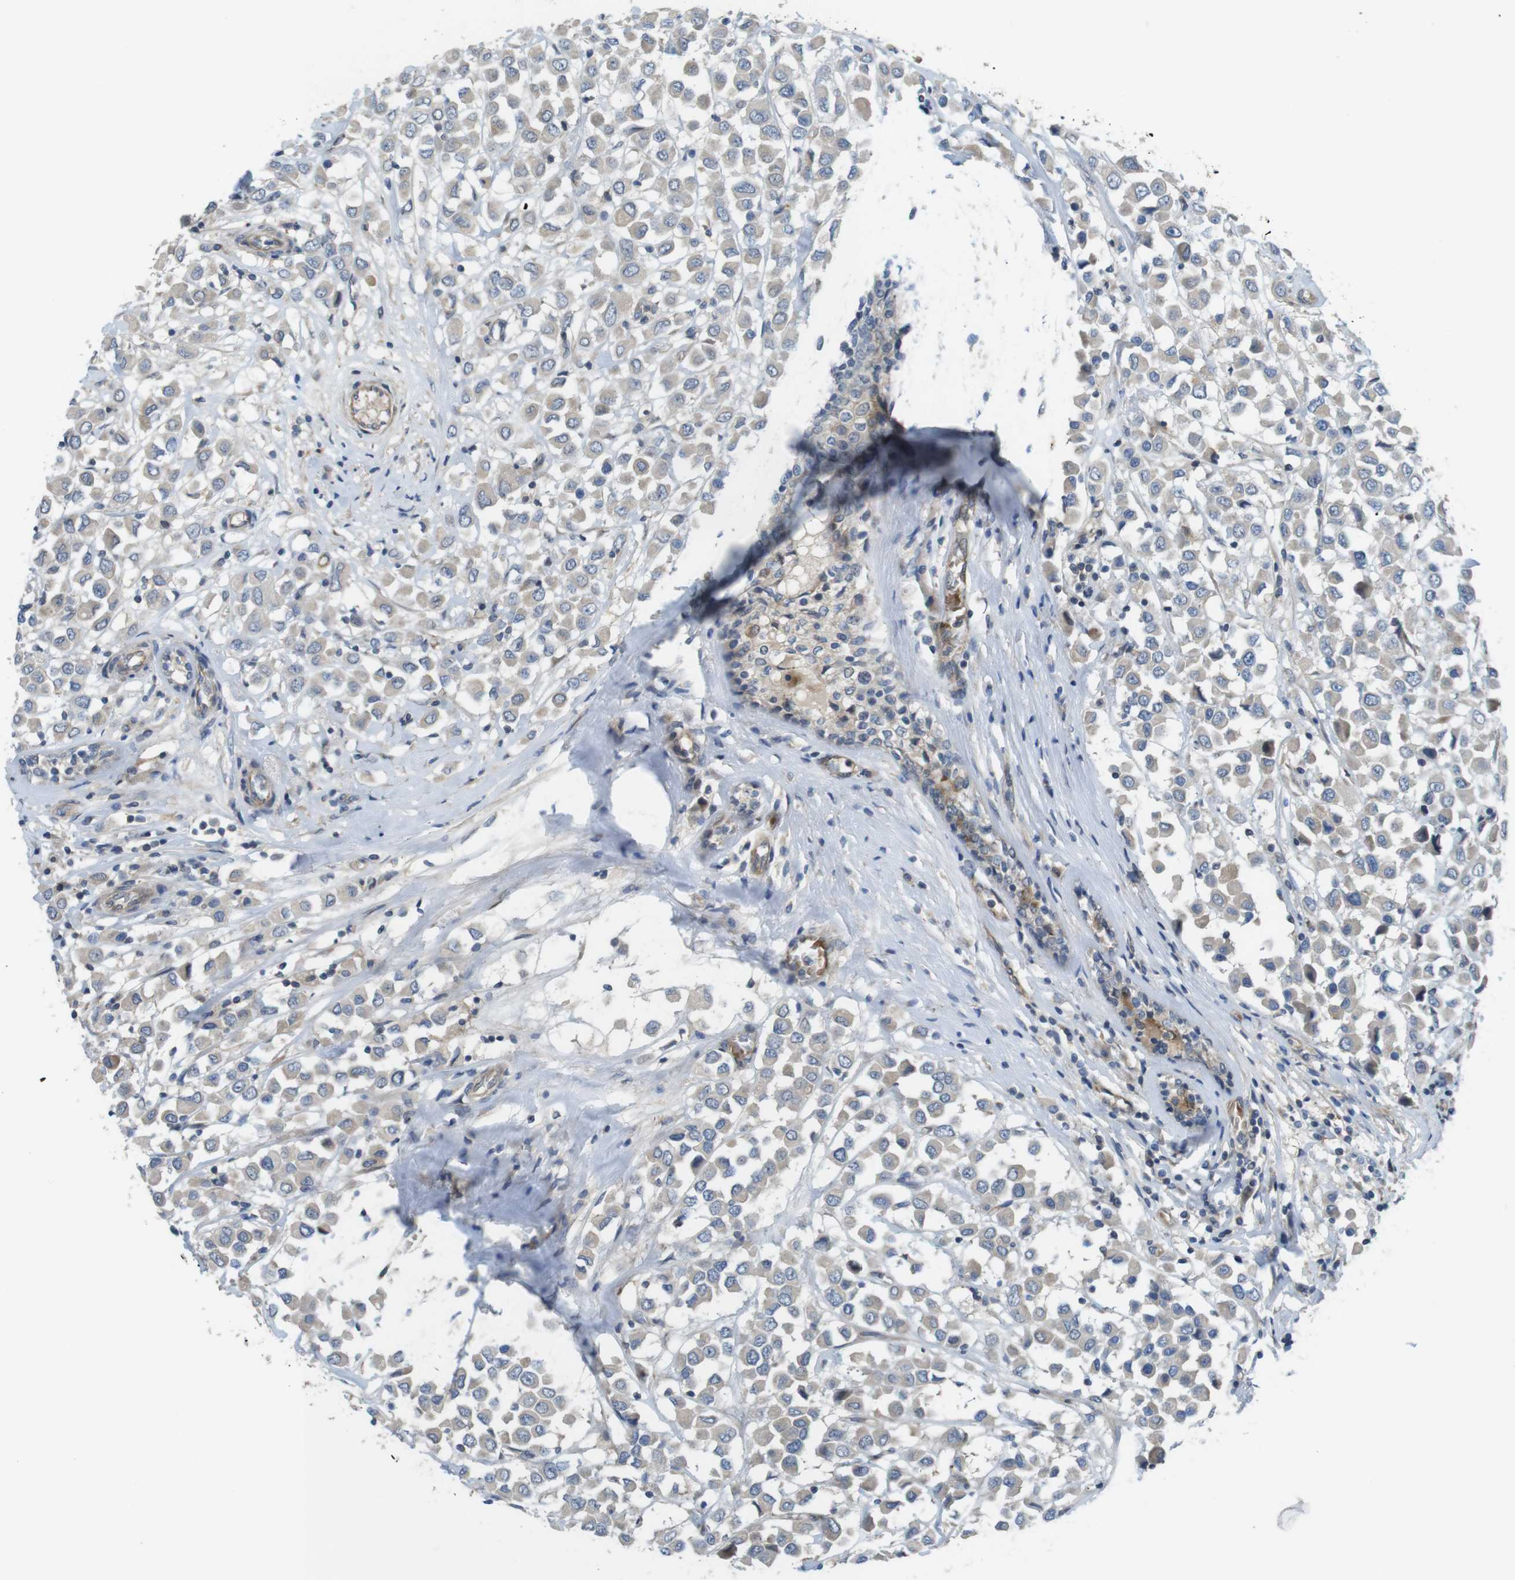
{"staining": {"intensity": "weak", "quantity": ">75%", "location": "cytoplasmic/membranous"}, "tissue": "breast cancer", "cell_type": "Tumor cells", "image_type": "cancer", "snomed": [{"axis": "morphology", "description": "Duct carcinoma"}, {"axis": "topography", "description": "Breast"}], "caption": "Immunohistochemical staining of breast intraductal carcinoma reveals weak cytoplasmic/membranous protein staining in about >75% of tumor cells.", "gene": "ABHD15", "patient": {"sex": "female", "age": 61}}